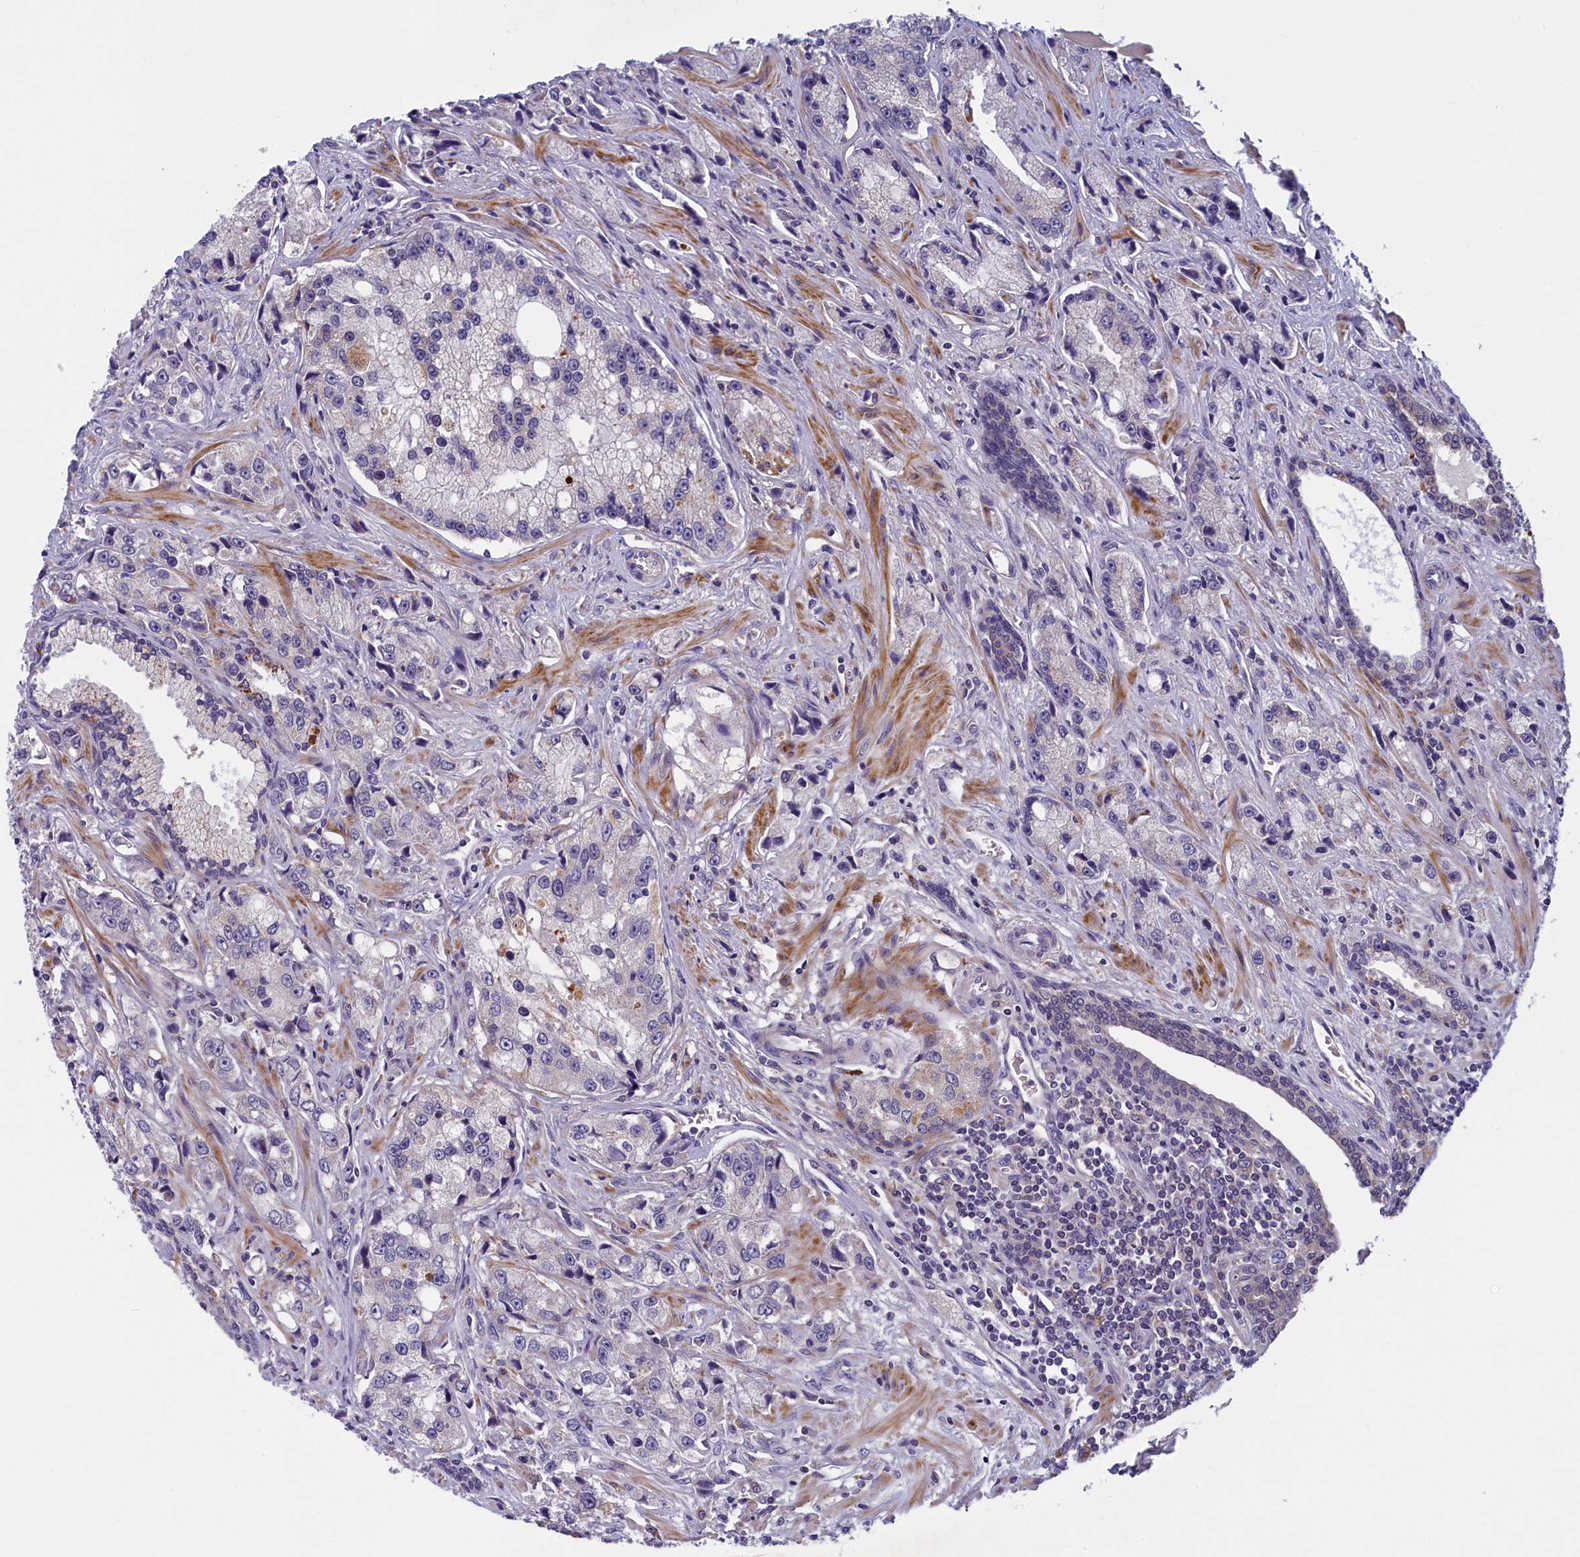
{"staining": {"intensity": "negative", "quantity": "none", "location": "none"}, "tissue": "prostate cancer", "cell_type": "Tumor cells", "image_type": "cancer", "snomed": [{"axis": "morphology", "description": "Adenocarcinoma, High grade"}, {"axis": "topography", "description": "Prostate"}], "caption": "IHC micrograph of neoplastic tissue: prostate cancer (adenocarcinoma (high-grade)) stained with DAB (3,3'-diaminobenzidine) shows no significant protein expression in tumor cells. (Brightfield microscopy of DAB (3,3'-diaminobenzidine) IHC at high magnification).", "gene": "NUBP1", "patient": {"sex": "male", "age": 74}}